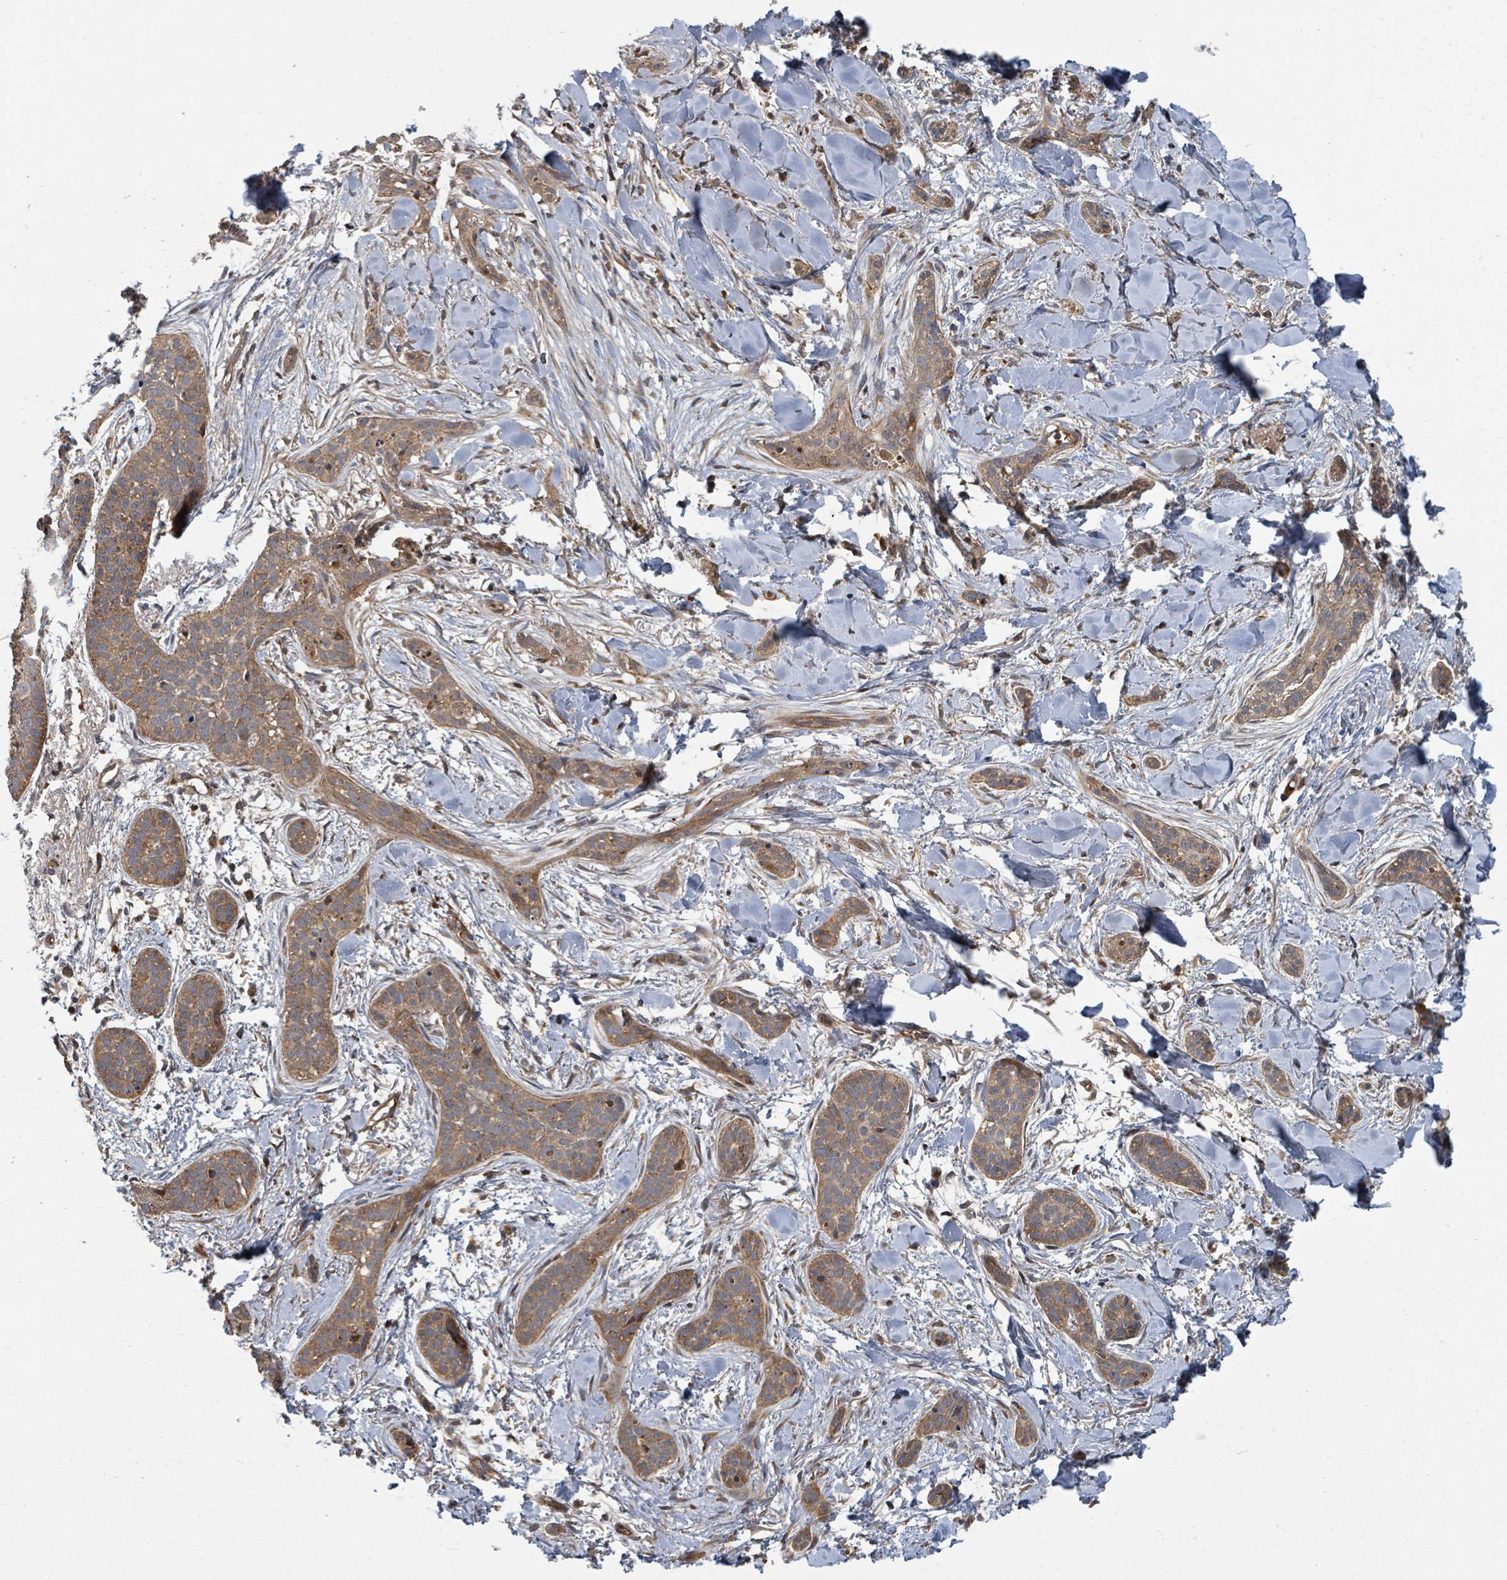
{"staining": {"intensity": "moderate", "quantity": ">75%", "location": "cytoplasmic/membranous"}, "tissue": "skin cancer", "cell_type": "Tumor cells", "image_type": "cancer", "snomed": [{"axis": "morphology", "description": "Basal cell carcinoma"}, {"axis": "topography", "description": "Skin"}], "caption": "IHC of human skin basal cell carcinoma reveals medium levels of moderate cytoplasmic/membranous staining in approximately >75% of tumor cells. (DAB IHC with brightfield microscopy, high magnification).", "gene": "DPM1", "patient": {"sex": "male", "age": 52}}